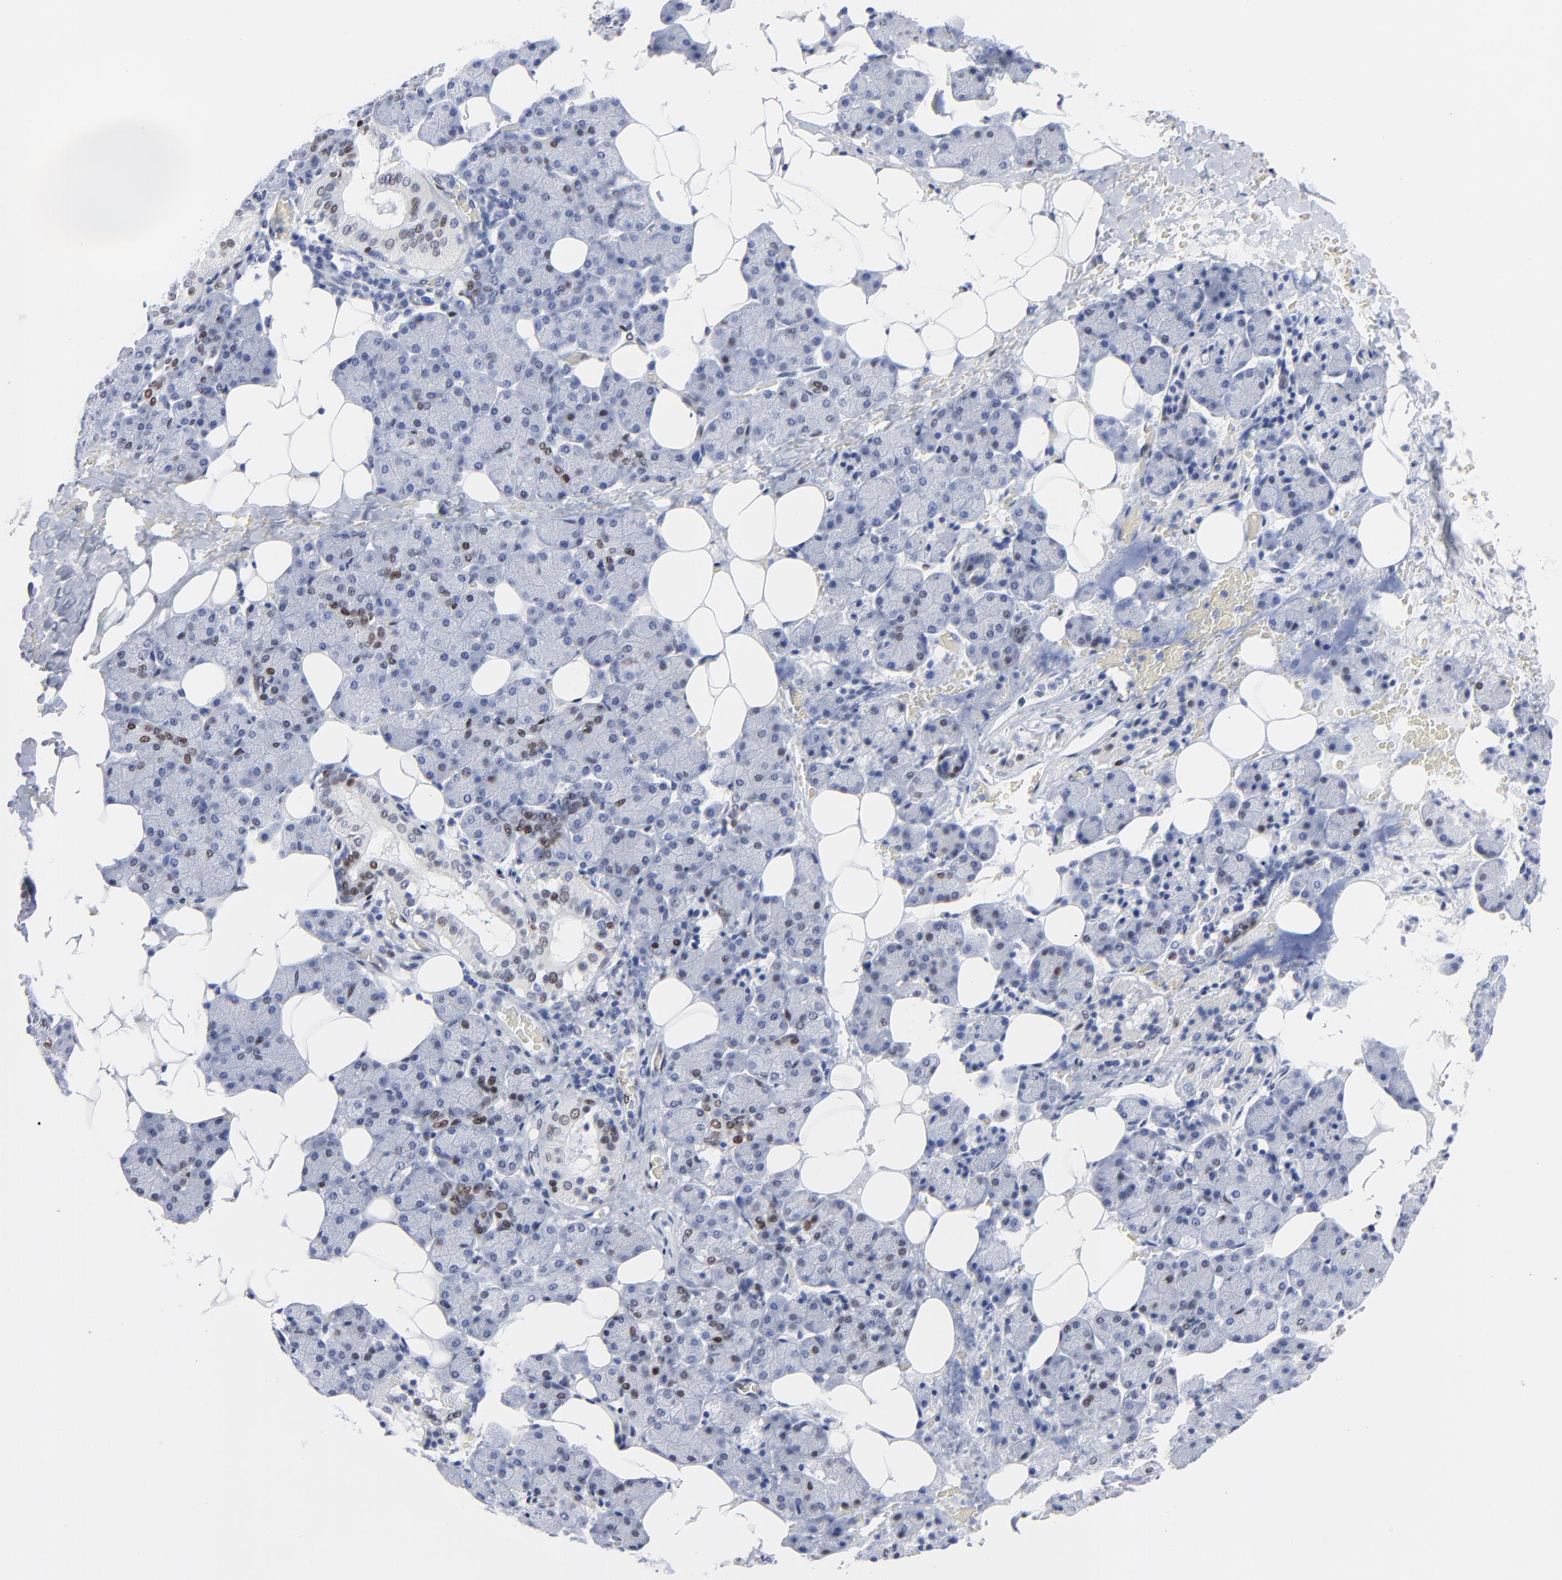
{"staining": {"intensity": "moderate", "quantity": "<25%", "location": "nuclear"}, "tissue": "salivary gland", "cell_type": "Glandular cells", "image_type": "normal", "snomed": [{"axis": "morphology", "description": "Normal tissue, NOS"}, {"axis": "topography", "description": "Lymph node"}, {"axis": "topography", "description": "Salivary gland"}], "caption": "Glandular cells reveal low levels of moderate nuclear positivity in about <25% of cells in normal salivary gland.", "gene": "JUN", "patient": {"sex": "male", "age": 8}}